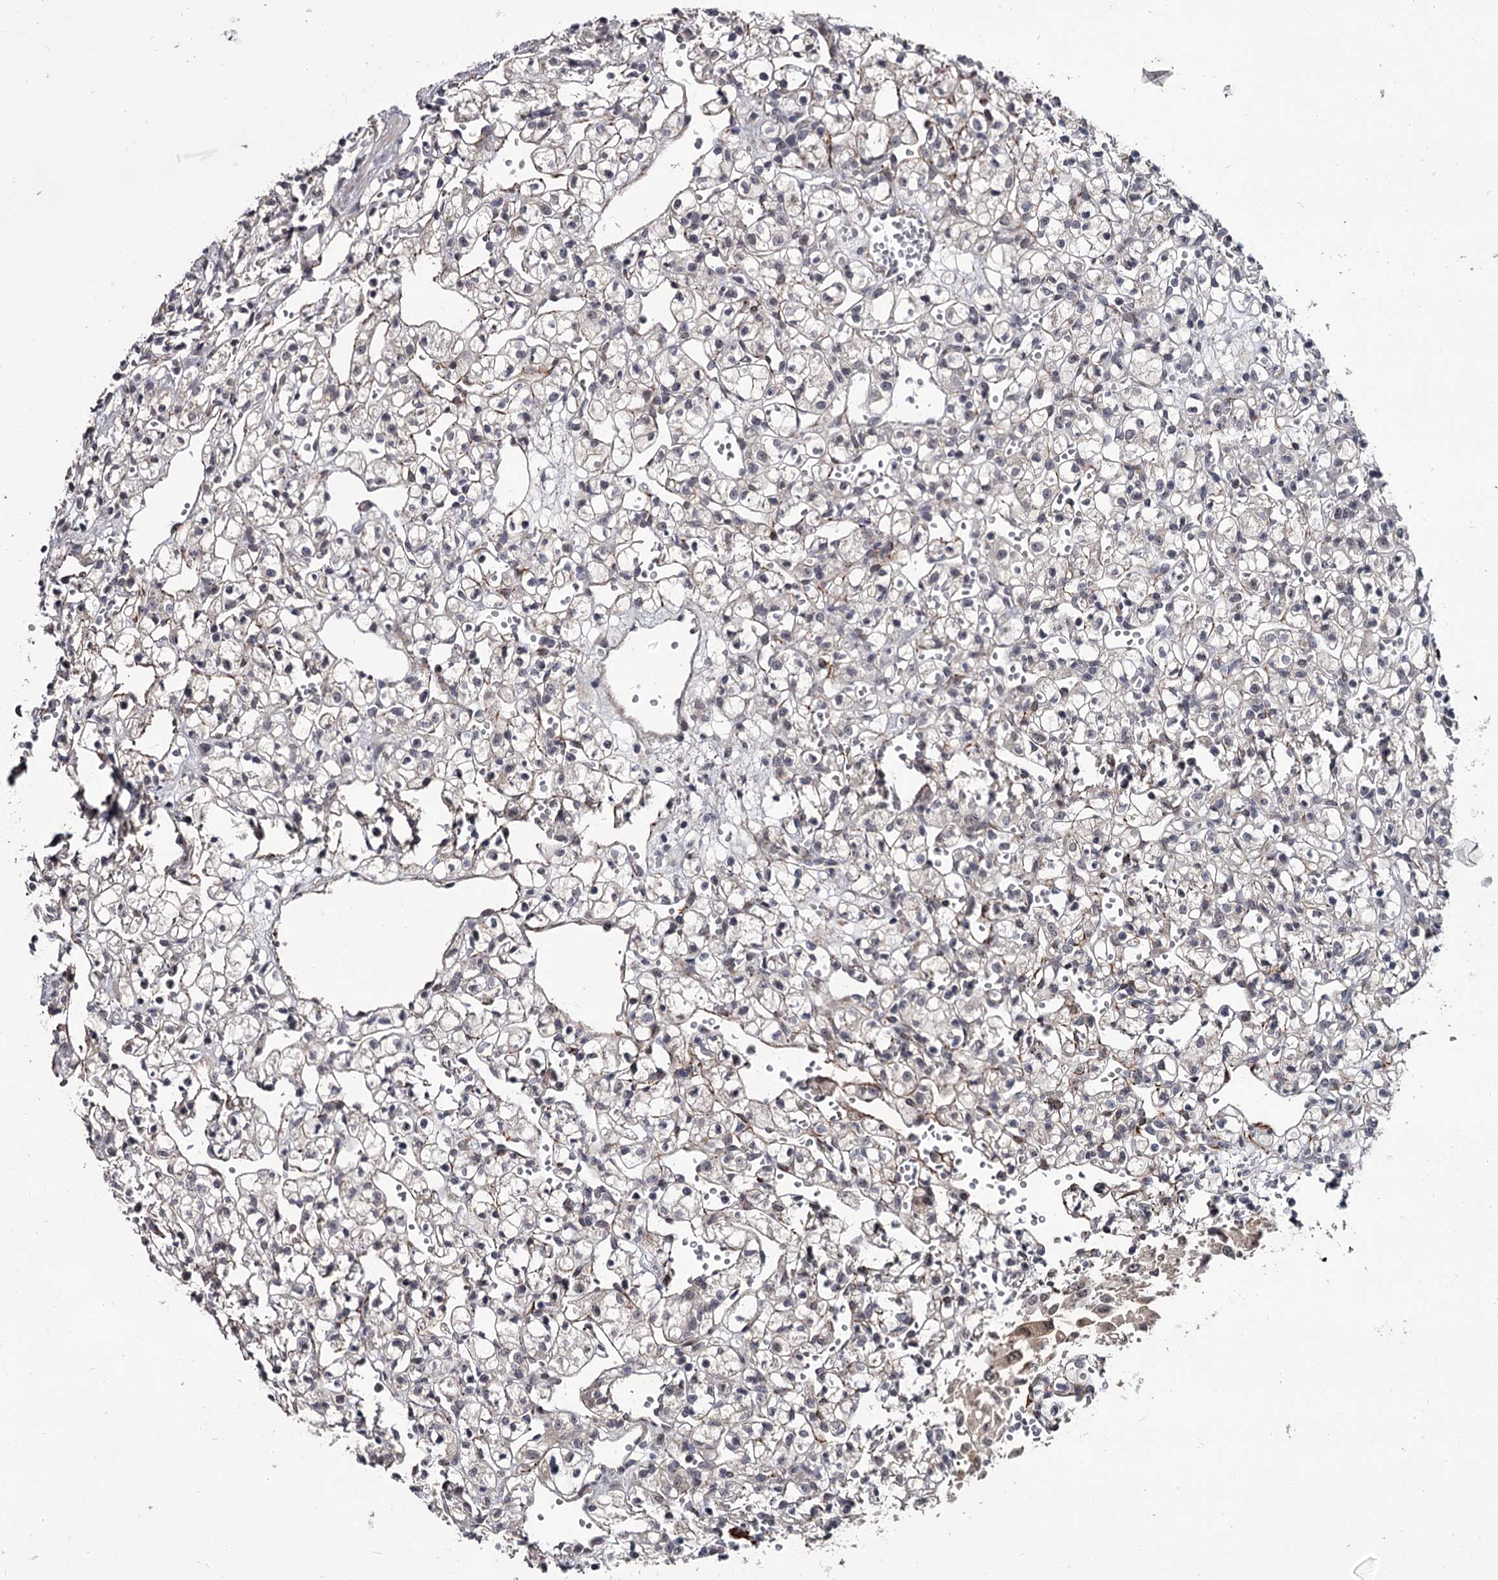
{"staining": {"intensity": "negative", "quantity": "none", "location": "none"}, "tissue": "renal cancer", "cell_type": "Tumor cells", "image_type": "cancer", "snomed": [{"axis": "morphology", "description": "Adenocarcinoma, NOS"}, {"axis": "topography", "description": "Kidney"}], "caption": "High power microscopy micrograph of an immunohistochemistry (IHC) histopathology image of renal adenocarcinoma, revealing no significant positivity in tumor cells. (DAB (3,3'-diaminobenzidine) immunohistochemistry visualized using brightfield microscopy, high magnification).", "gene": "PRPF40B", "patient": {"sex": "female", "age": 59}}